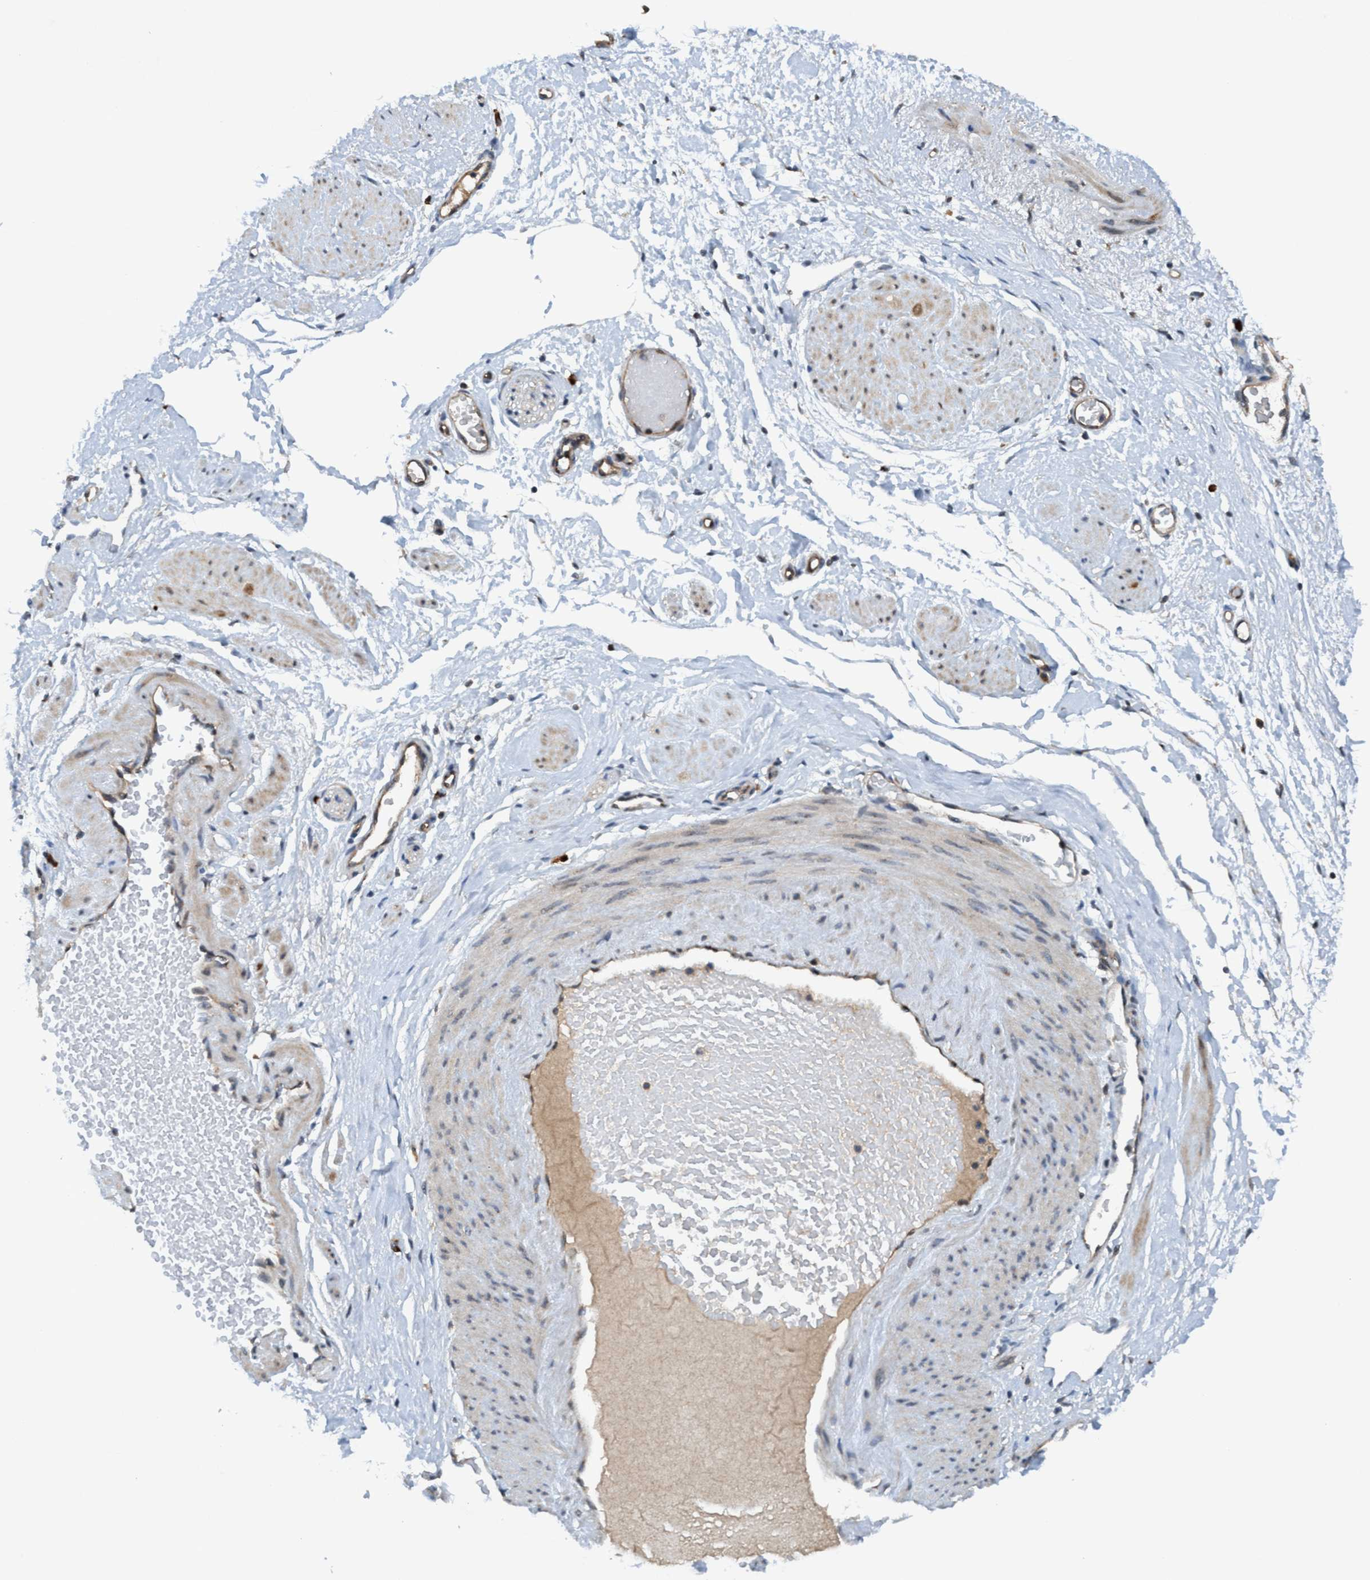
{"staining": {"intensity": "negative", "quantity": "none", "location": "none"}, "tissue": "adipose tissue", "cell_type": "Adipocytes", "image_type": "normal", "snomed": [{"axis": "morphology", "description": "Normal tissue, NOS"}, {"axis": "topography", "description": "Soft tissue"}], "caption": "Immunohistochemical staining of benign adipose tissue displays no significant staining in adipocytes.", "gene": "TRIM65", "patient": {"sex": "male", "age": 72}}